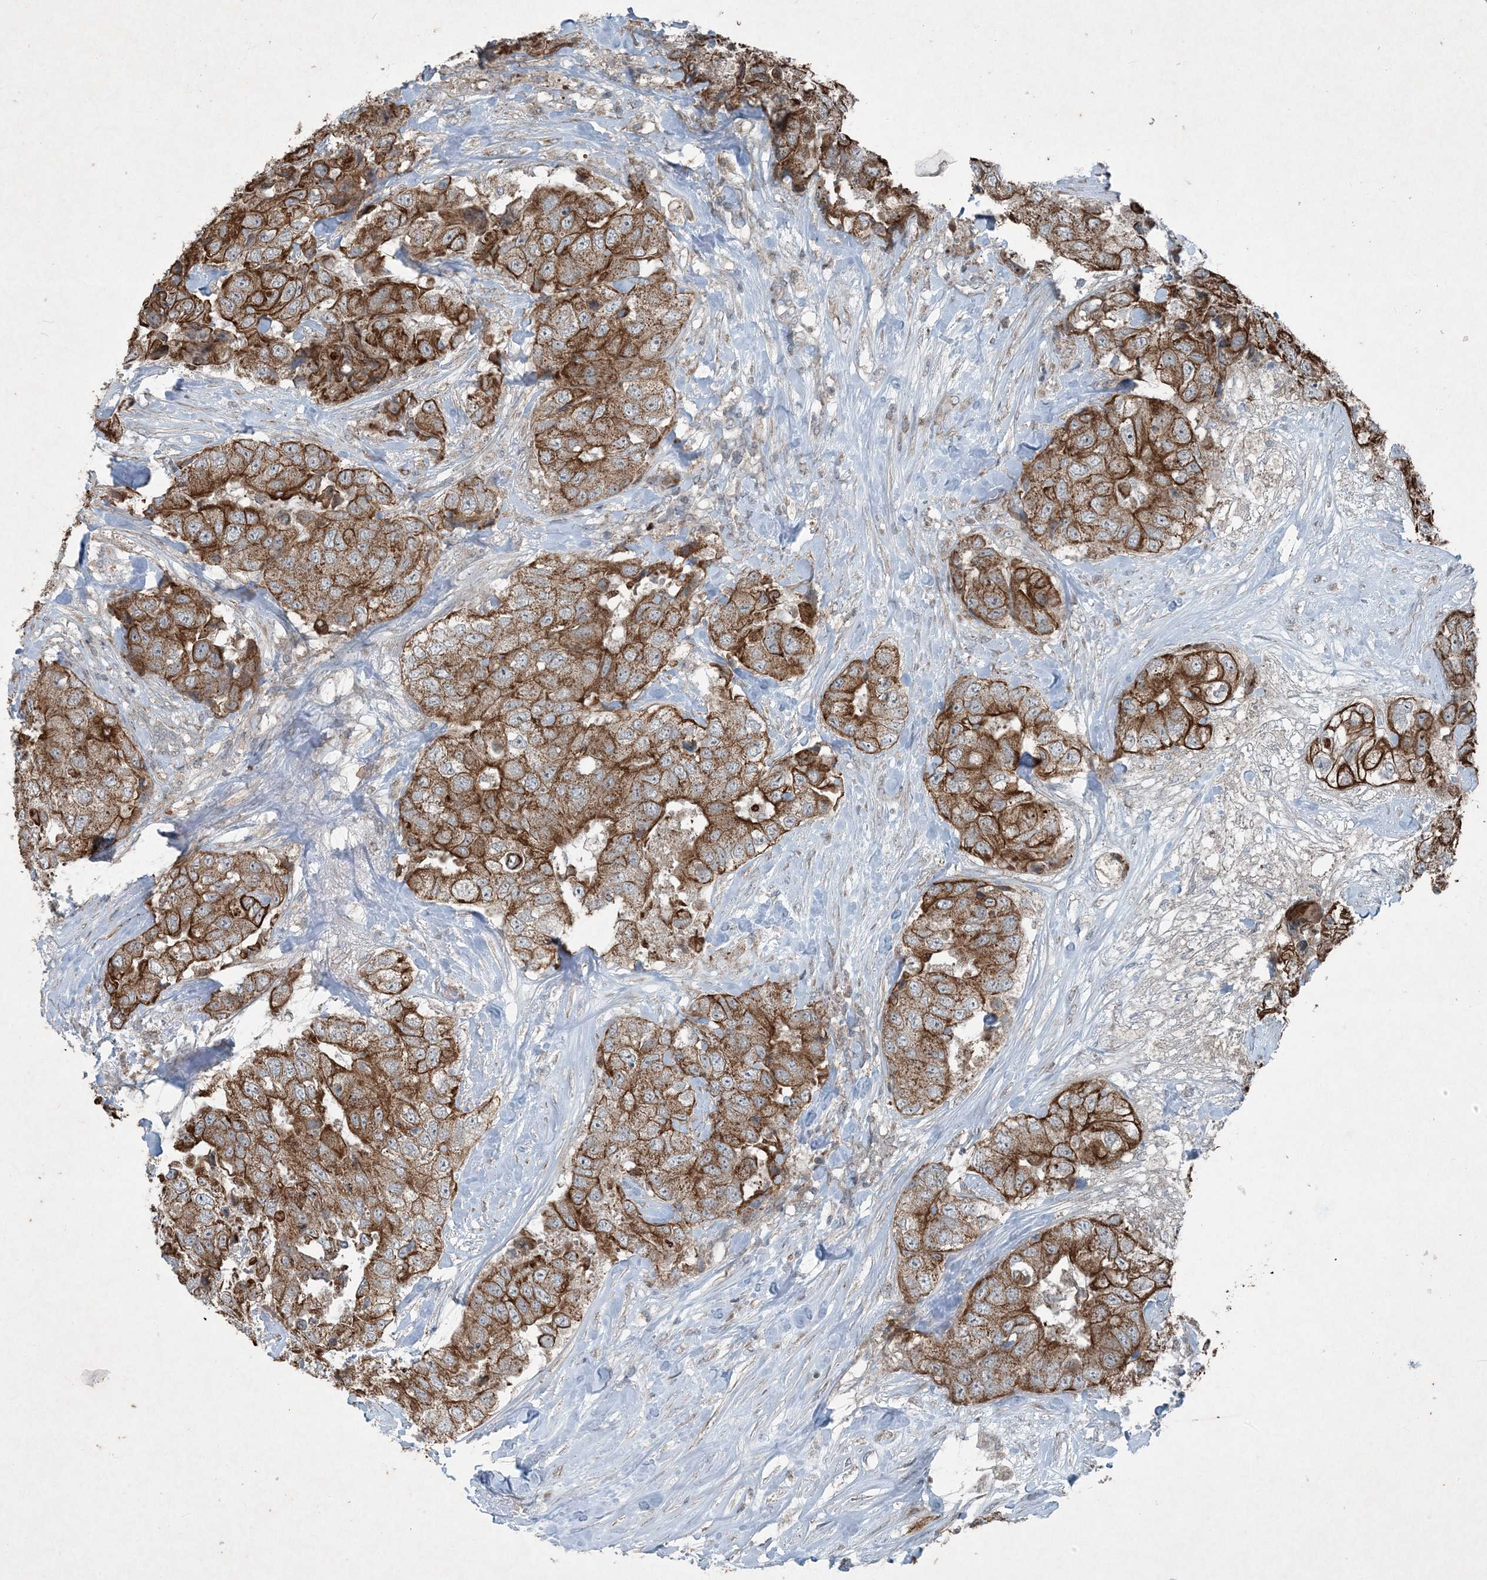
{"staining": {"intensity": "strong", "quantity": ">75%", "location": "cytoplasmic/membranous"}, "tissue": "breast cancer", "cell_type": "Tumor cells", "image_type": "cancer", "snomed": [{"axis": "morphology", "description": "Duct carcinoma"}, {"axis": "topography", "description": "Breast"}], "caption": "Breast cancer (infiltrating ductal carcinoma) stained for a protein displays strong cytoplasmic/membranous positivity in tumor cells. (Stains: DAB (3,3'-diaminobenzidine) in brown, nuclei in blue, Microscopy: brightfield microscopy at high magnification).", "gene": "PC", "patient": {"sex": "female", "age": 62}}